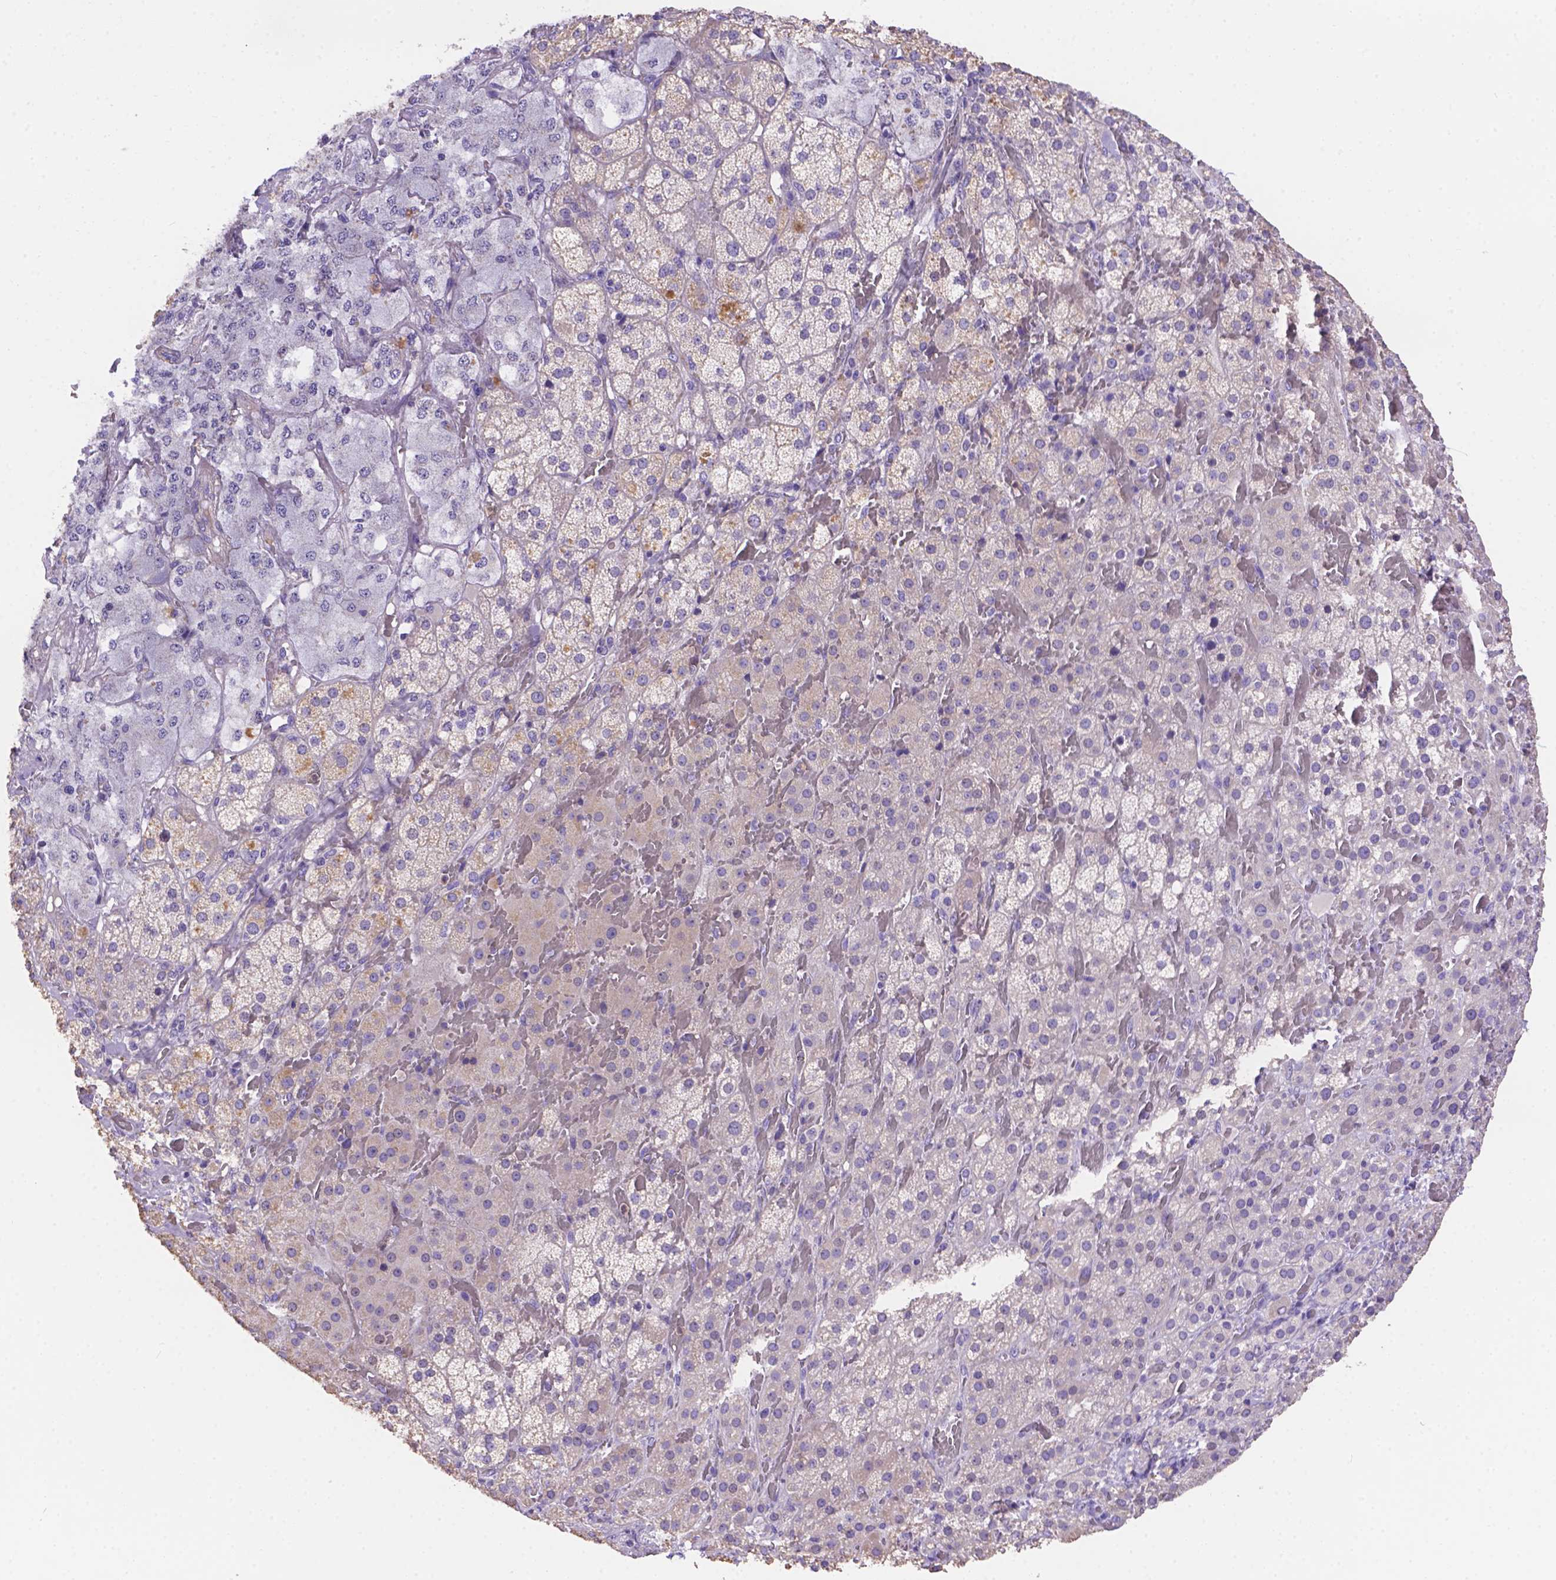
{"staining": {"intensity": "weak", "quantity": "<25%", "location": "cytoplasmic/membranous"}, "tissue": "adrenal gland", "cell_type": "Glandular cells", "image_type": "normal", "snomed": [{"axis": "morphology", "description": "Normal tissue, NOS"}, {"axis": "topography", "description": "Adrenal gland"}], "caption": "This histopathology image is of unremarkable adrenal gland stained with IHC to label a protein in brown with the nuclei are counter-stained blue. There is no staining in glandular cells.", "gene": "NXPE2", "patient": {"sex": "male", "age": 57}}